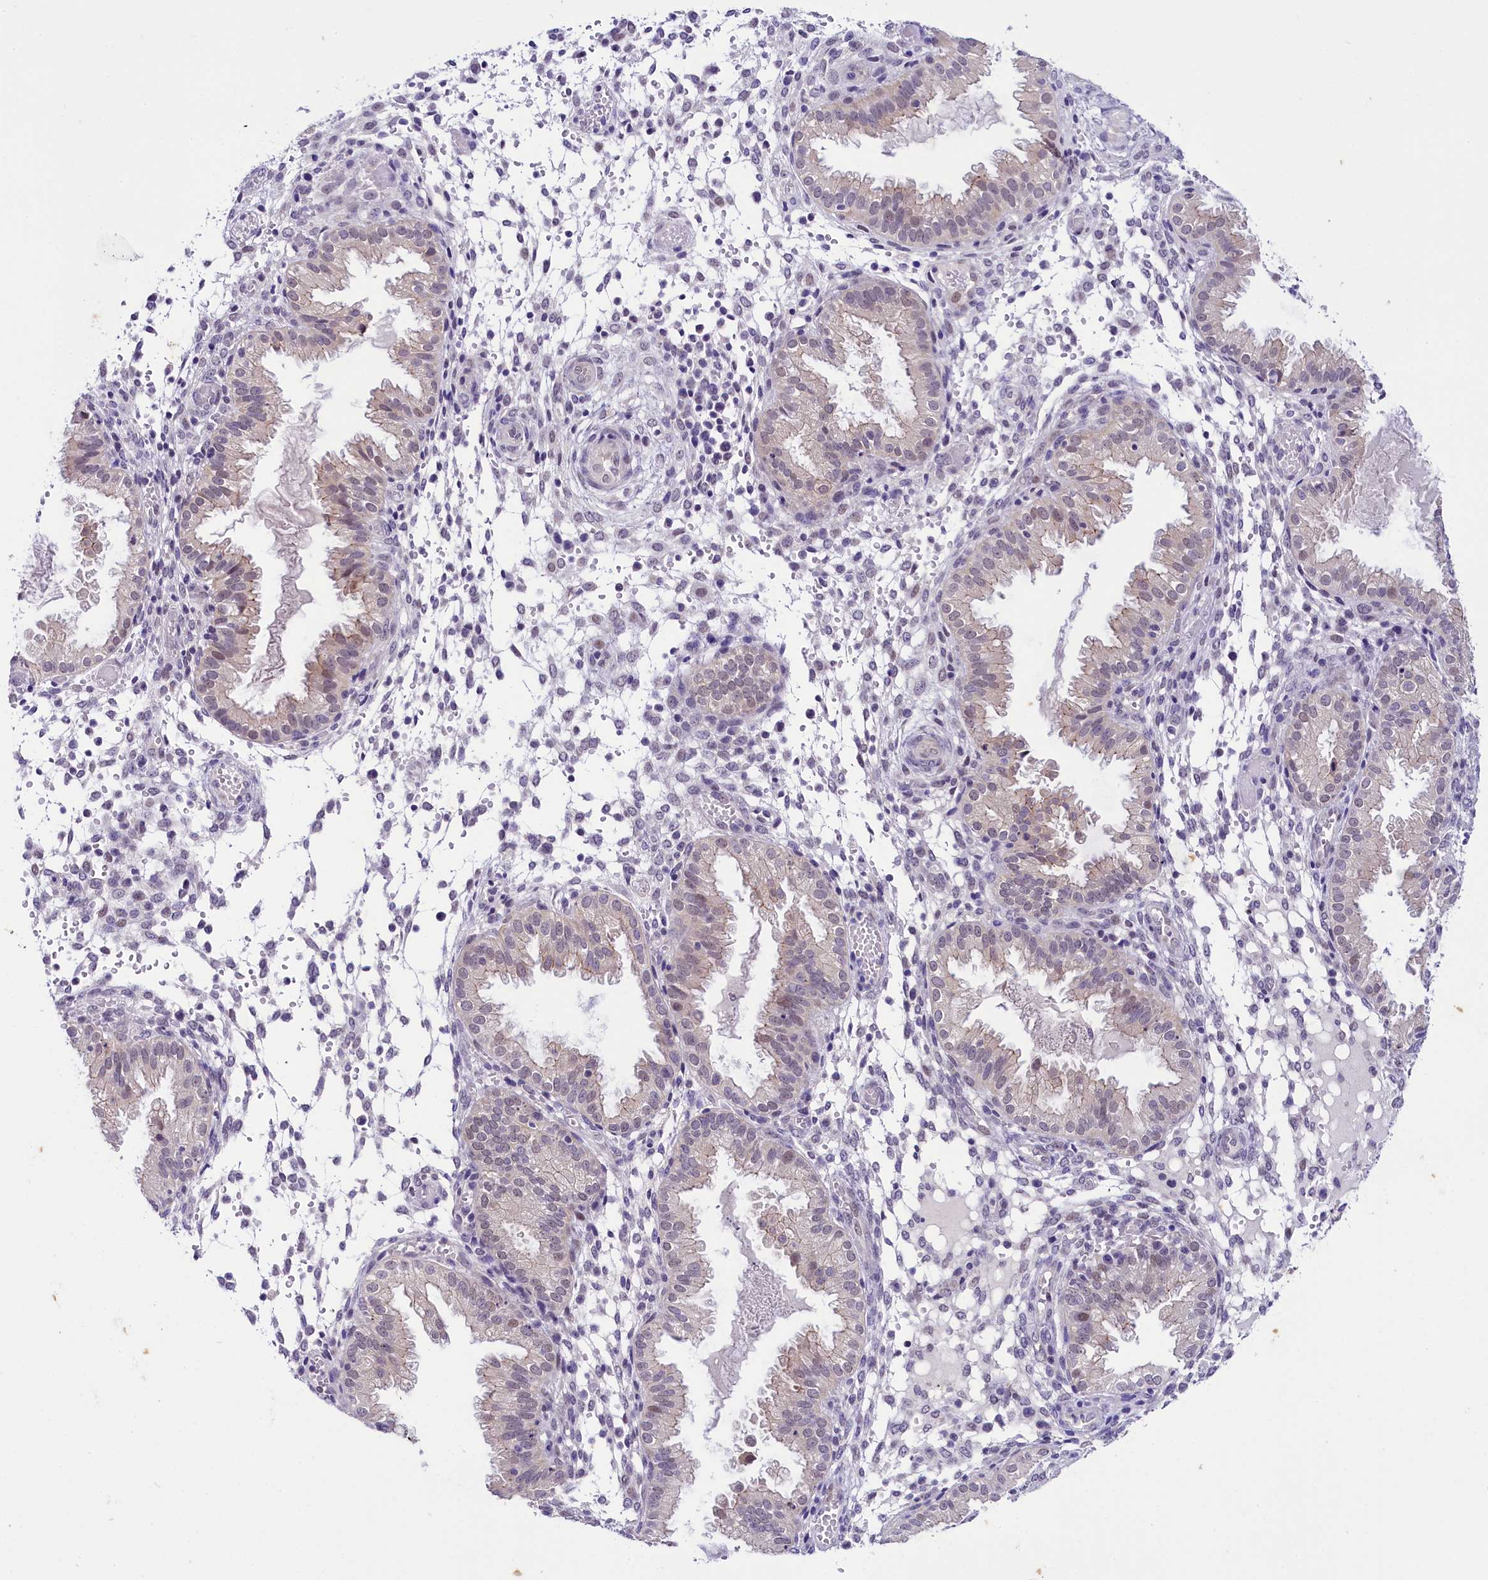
{"staining": {"intensity": "negative", "quantity": "none", "location": "none"}, "tissue": "endometrium", "cell_type": "Cells in endometrial stroma", "image_type": "normal", "snomed": [{"axis": "morphology", "description": "Normal tissue, NOS"}, {"axis": "topography", "description": "Endometrium"}], "caption": "Unremarkable endometrium was stained to show a protein in brown. There is no significant positivity in cells in endometrial stroma.", "gene": "OSGEP", "patient": {"sex": "female", "age": 33}}